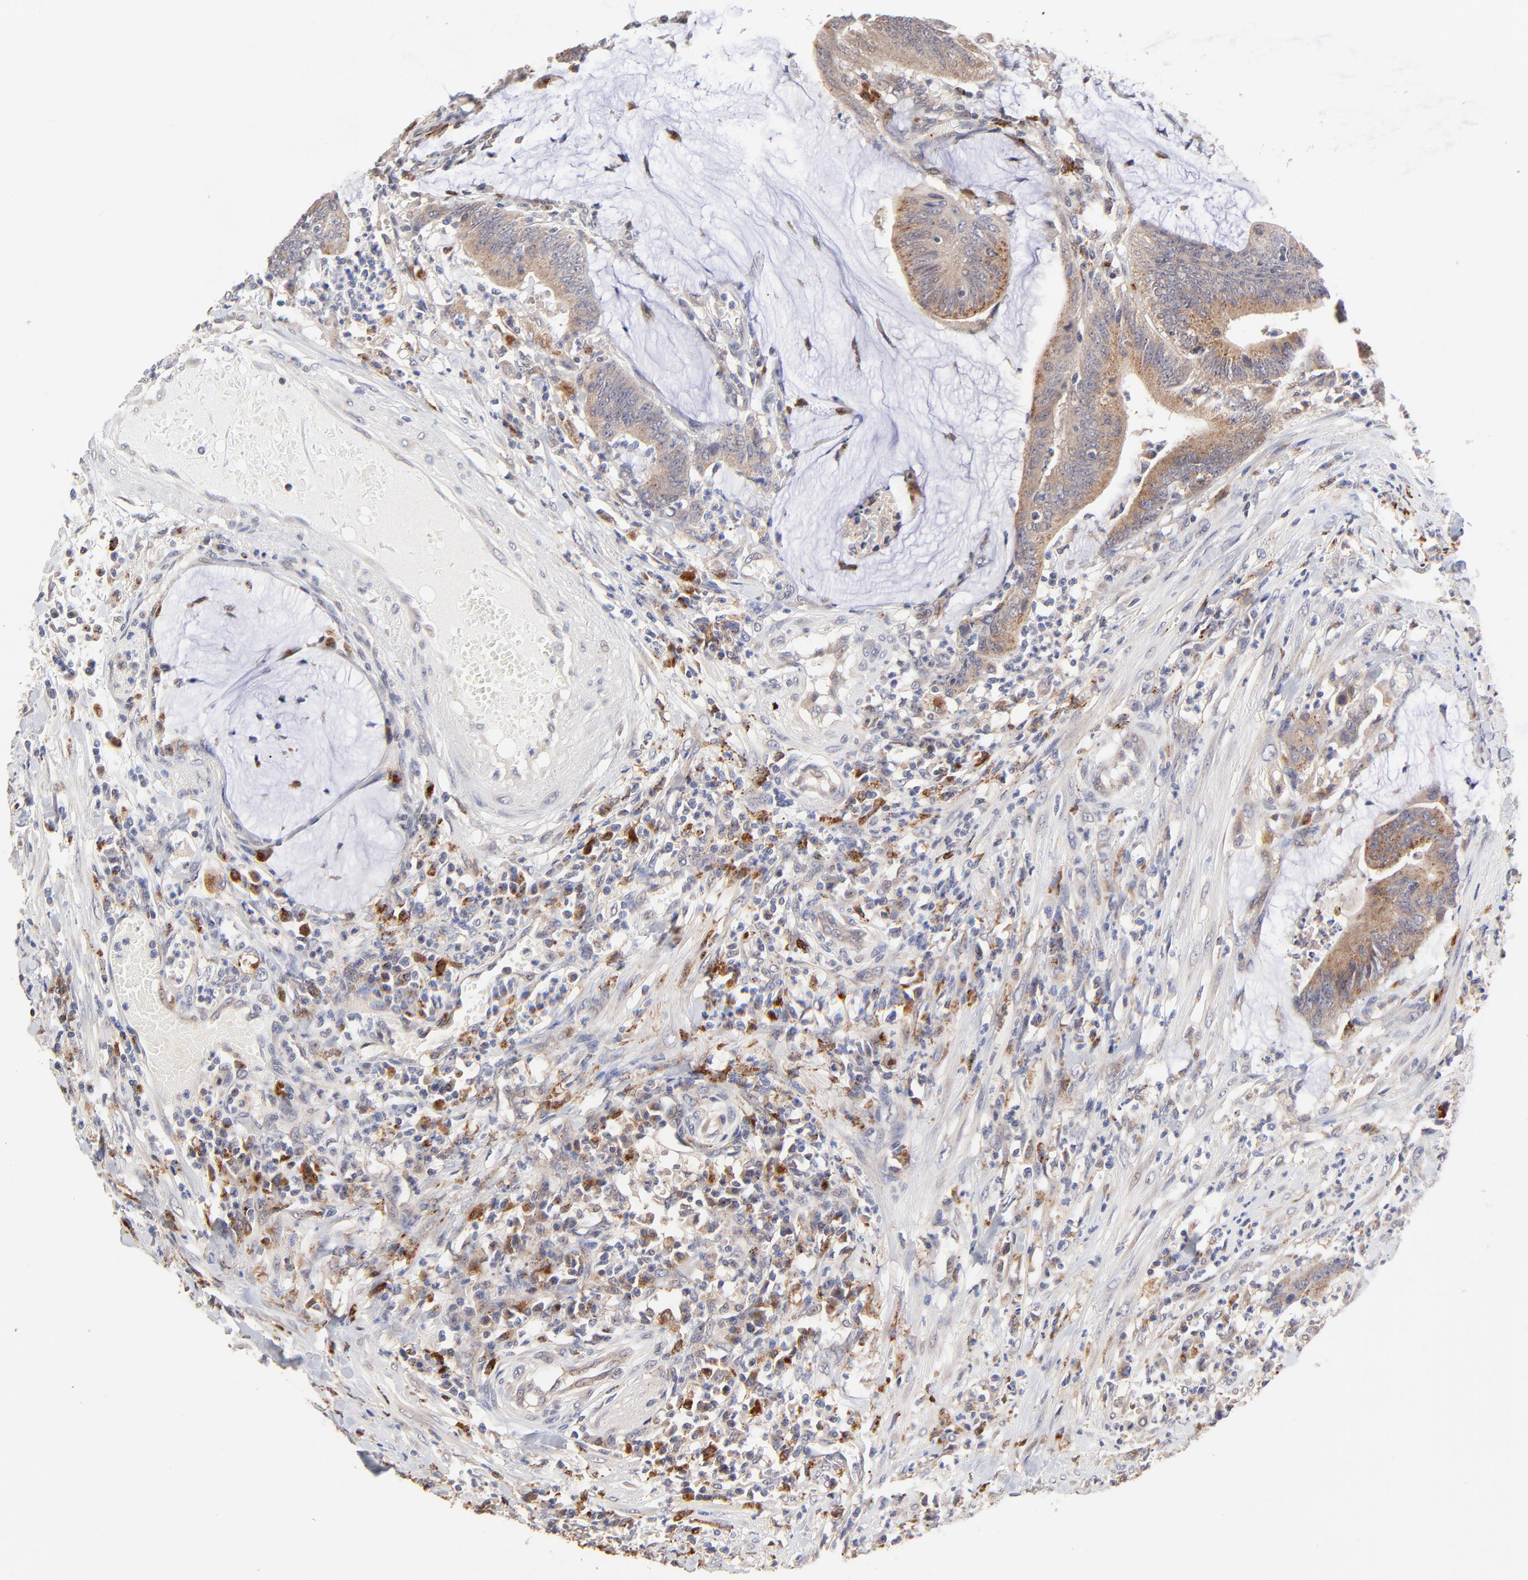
{"staining": {"intensity": "moderate", "quantity": ">75%", "location": "cytoplasmic/membranous"}, "tissue": "colorectal cancer", "cell_type": "Tumor cells", "image_type": "cancer", "snomed": [{"axis": "morphology", "description": "Adenocarcinoma, NOS"}, {"axis": "topography", "description": "Rectum"}], "caption": "Protein expression analysis of human colorectal adenocarcinoma reveals moderate cytoplasmic/membranous staining in approximately >75% of tumor cells.", "gene": "PDE4B", "patient": {"sex": "female", "age": 66}}